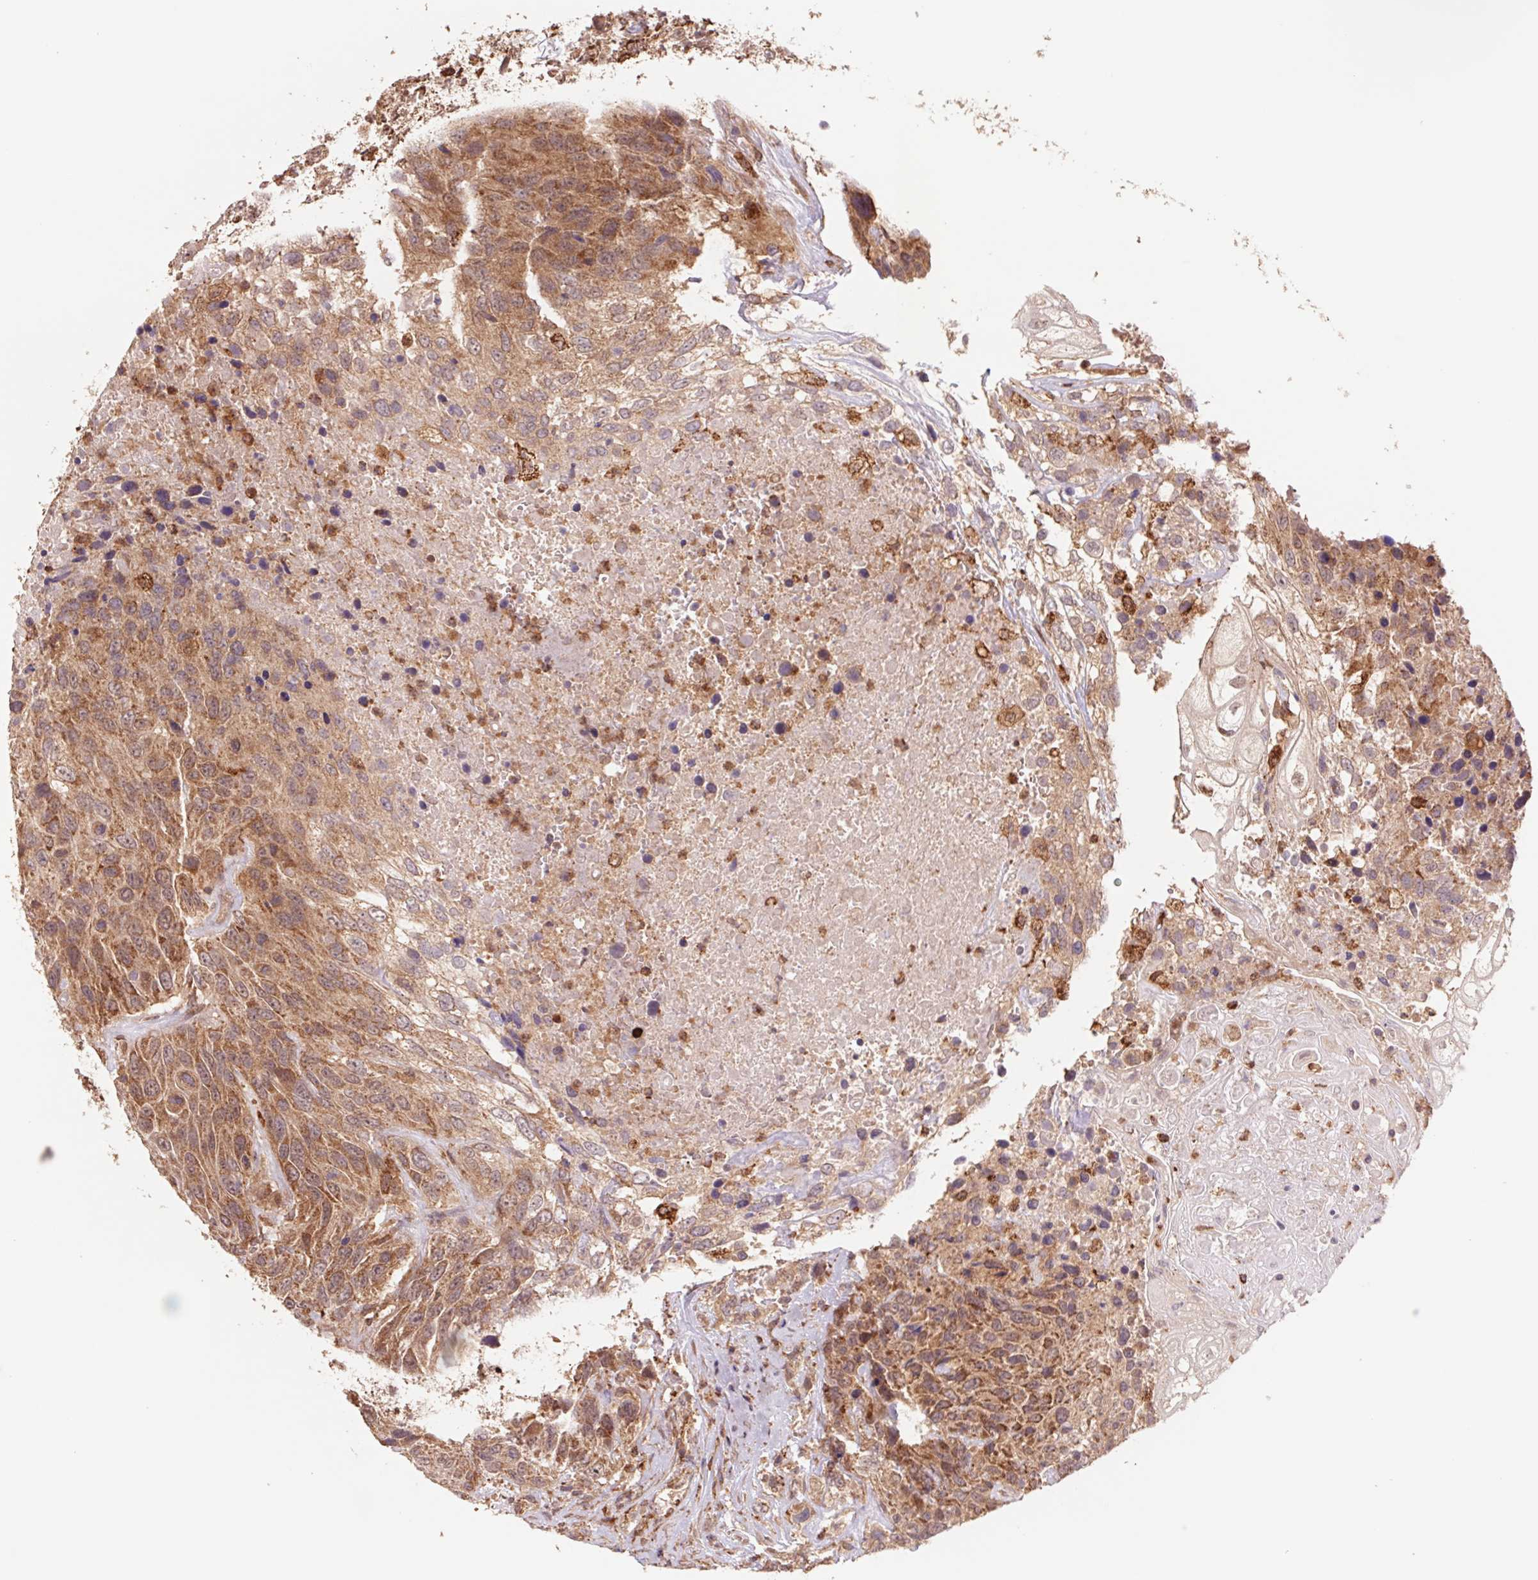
{"staining": {"intensity": "moderate", "quantity": ">75%", "location": "cytoplasmic/membranous"}, "tissue": "urothelial cancer", "cell_type": "Tumor cells", "image_type": "cancer", "snomed": [{"axis": "morphology", "description": "Urothelial carcinoma, High grade"}, {"axis": "topography", "description": "Urinary bladder"}], "caption": "Urothelial carcinoma (high-grade) stained with a protein marker exhibits moderate staining in tumor cells.", "gene": "URM1", "patient": {"sex": "female", "age": 70}}